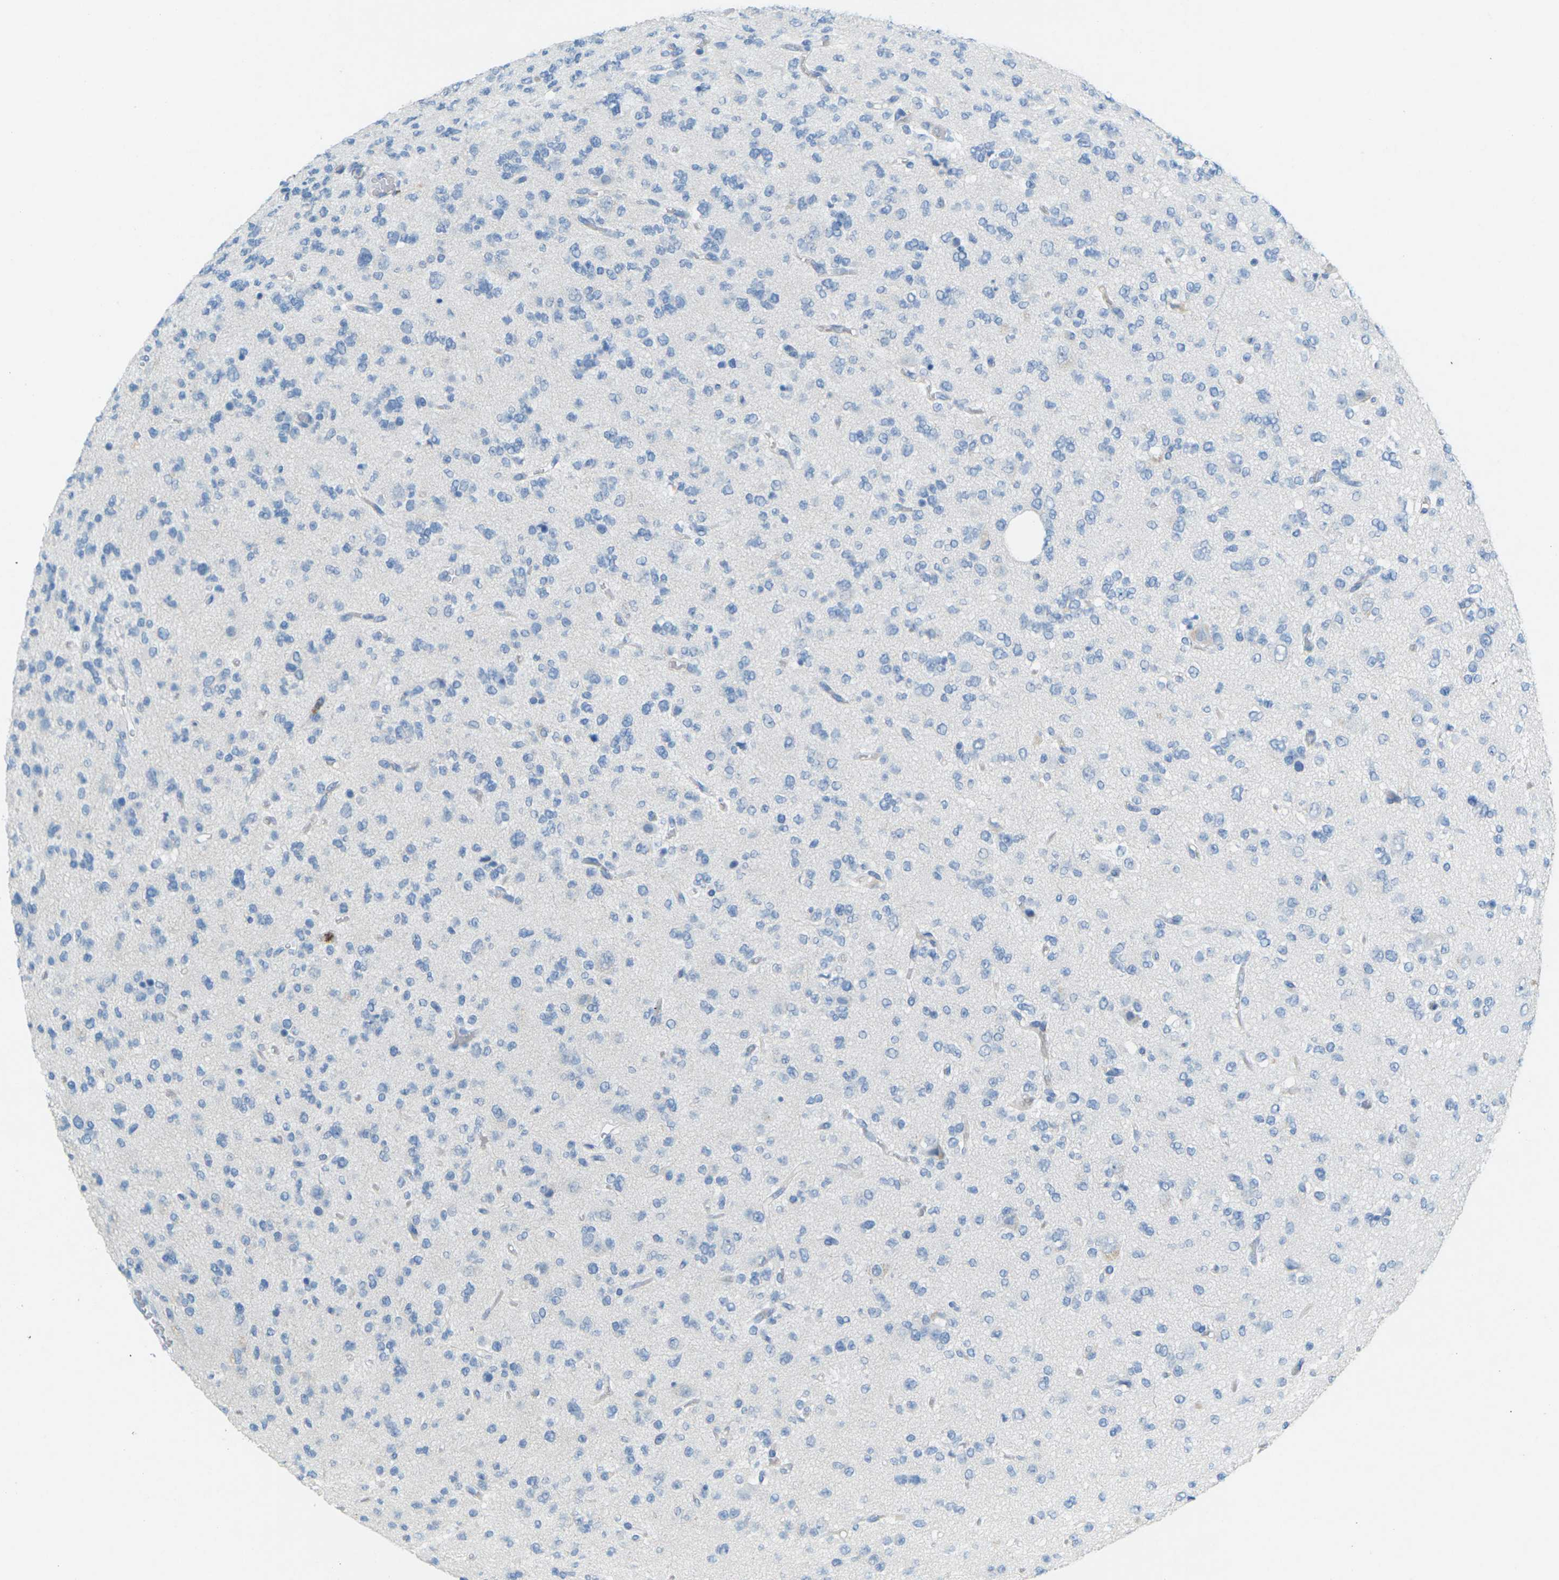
{"staining": {"intensity": "negative", "quantity": "none", "location": "none"}, "tissue": "glioma", "cell_type": "Tumor cells", "image_type": "cancer", "snomed": [{"axis": "morphology", "description": "Glioma, malignant, Low grade"}, {"axis": "topography", "description": "Brain"}], "caption": "DAB immunohistochemical staining of glioma shows no significant staining in tumor cells.", "gene": "CDH16", "patient": {"sex": "male", "age": 38}}